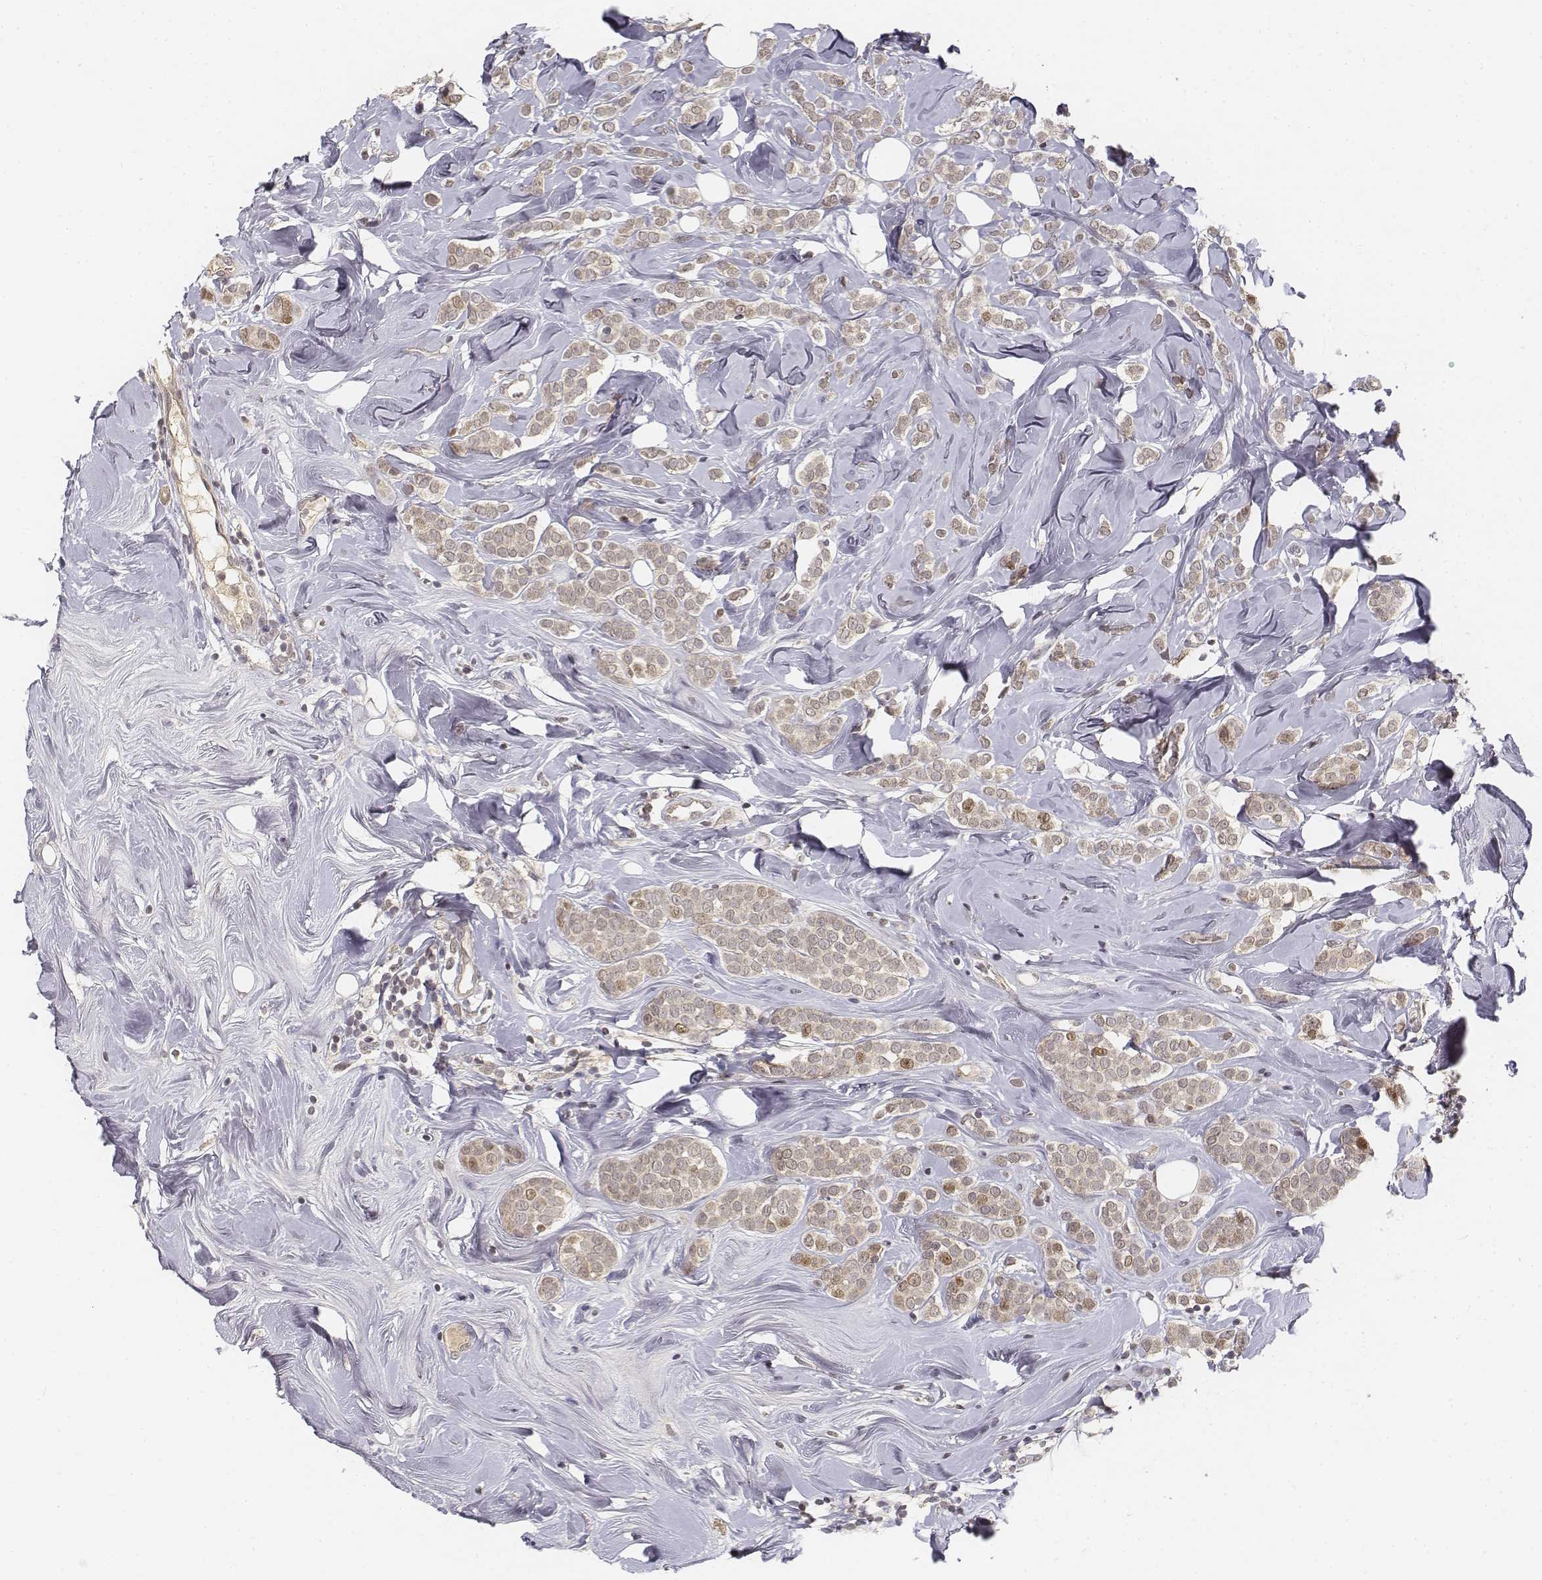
{"staining": {"intensity": "moderate", "quantity": "<25%", "location": "nuclear"}, "tissue": "breast cancer", "cell_type": "Tumor cells", "image_type": "cancer", "snomed": [{"axis": "morphology", "description": "Lobular carcinoma"}, {"axis": "topography", "description": "Breast"}], "caption": "Breast lobular carcinoma was stained to show a protein in brown. There is low levels of moderate nuclear staining in approximately <25% of tumor cells.", "gene": "FANCD2", "patient": {"sex": "female", "age": 49}}